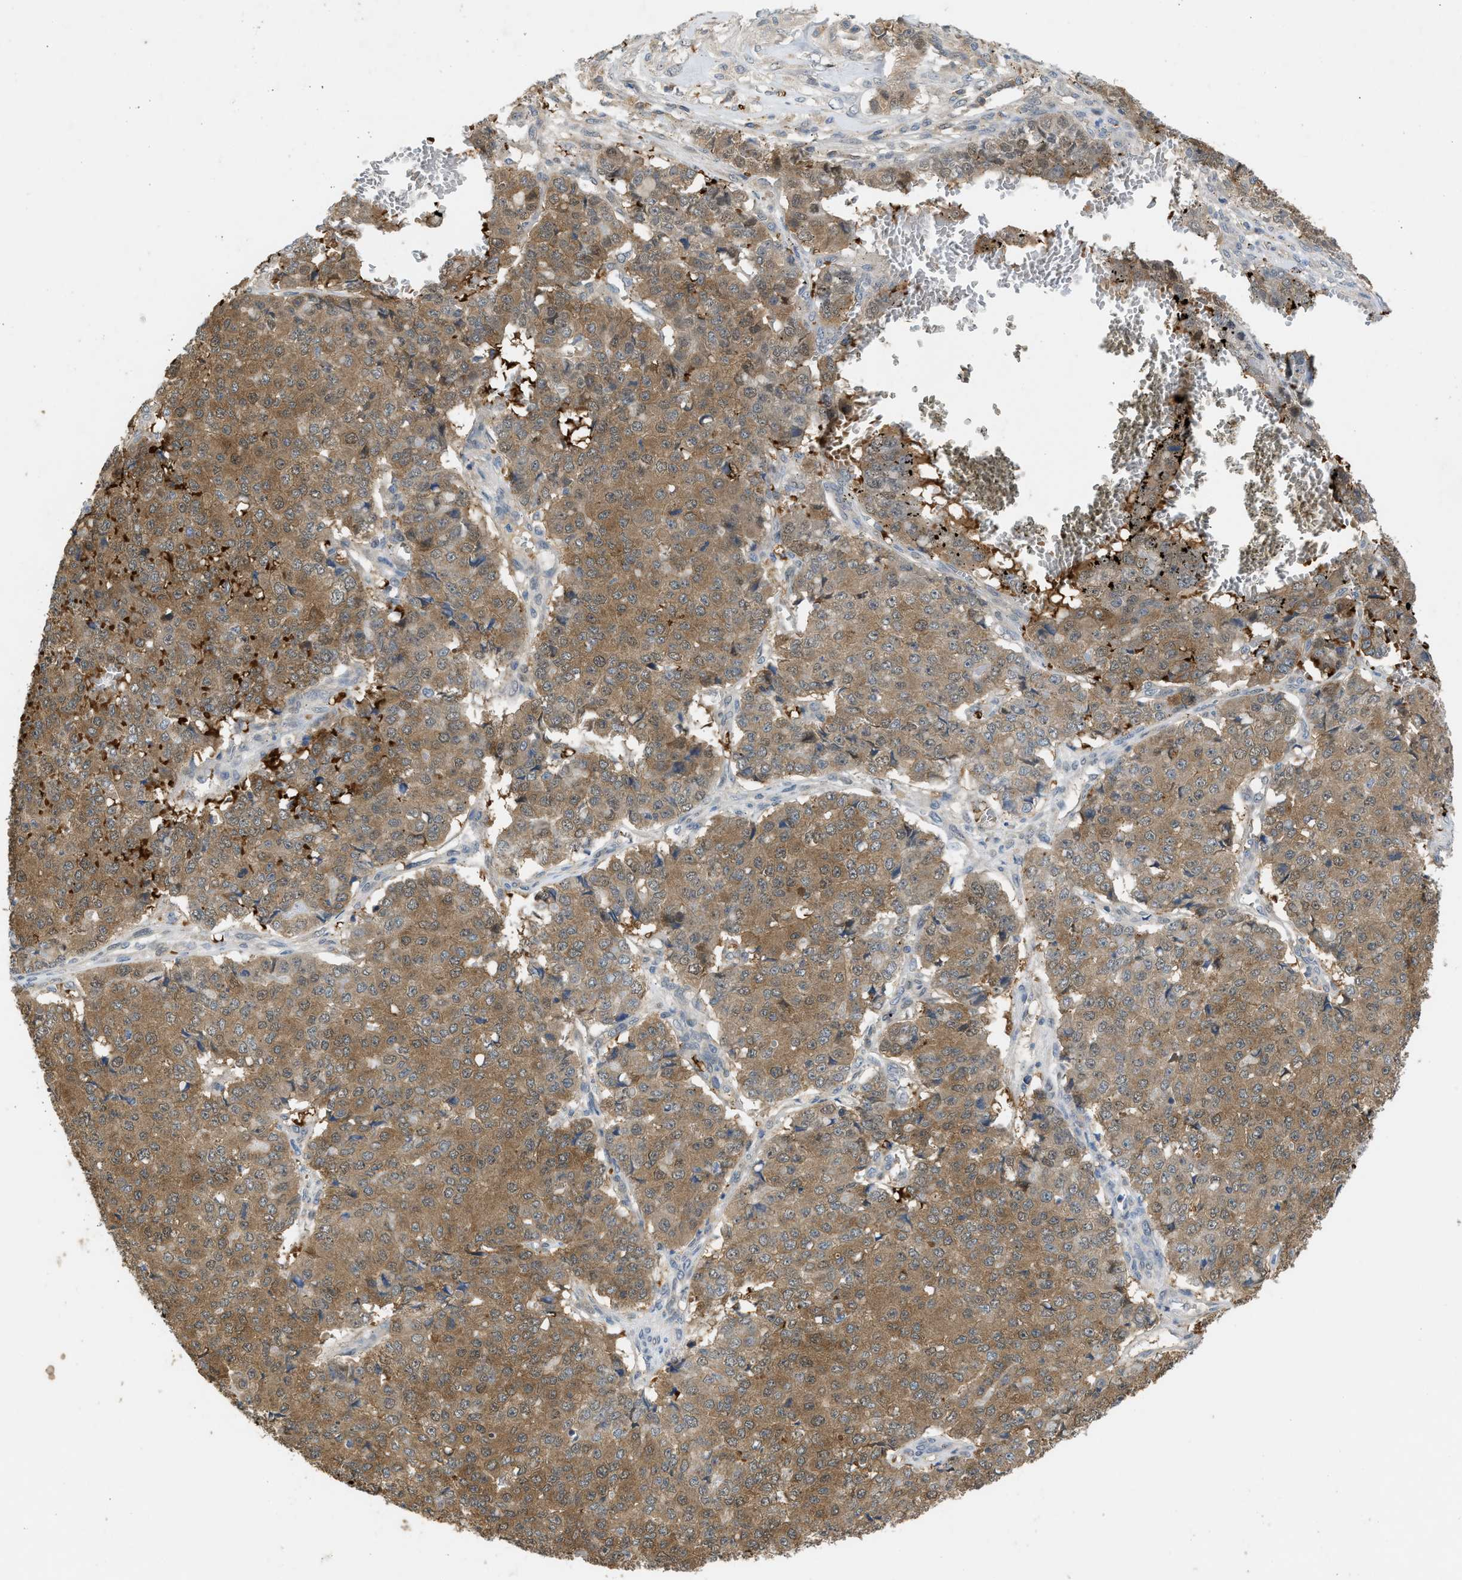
{"staining": {"intensity": "moderate", "quantity": ">75%", "location": "cytoplasmic/membranous"}, "tissue": "pancreatic cancer", "cell_type": "Tumor cells", "image_type": "cancer", "snomed": [{"axis": "morphology", "description": "Adenocarcinoma, NOS"}, {"axis": "topography", "description": "Pancreas"}], "caption": "The immunohistochemical stain labels moderate cytoplasmic/membranous positivity in tumor cells of pancreatic cancer (adenocarcinoma) tissue.", "gene": "MAPK7", "patient": {"sex": "male", "age": 50}}